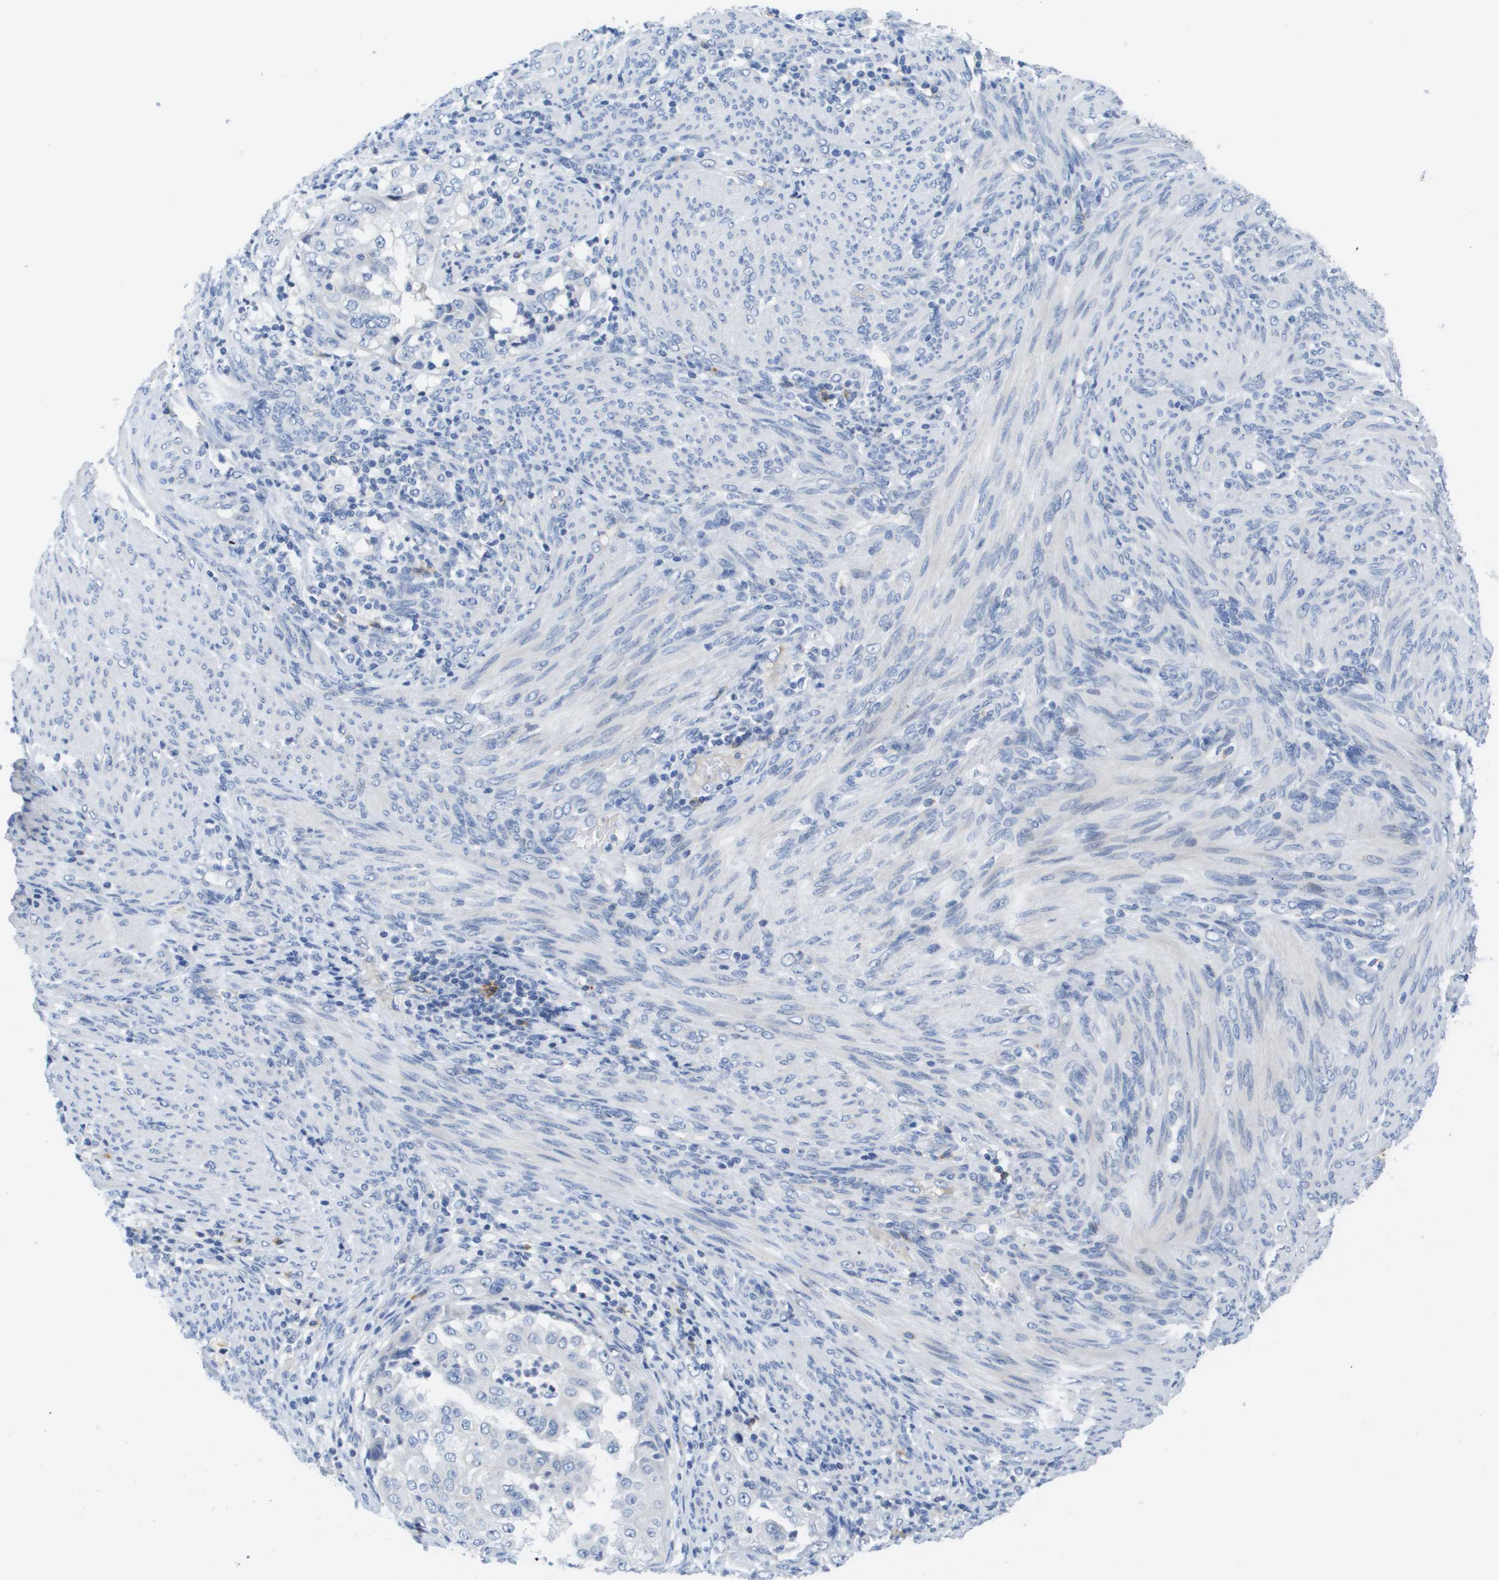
{"staining": {"intensity": "negative", "quantity": "none", "location": "none"}, "tissue": "endometrial cancer", "cell_type": "Tumor cells", "image_type": "cancer", "snomed": [{"axis": "morphology", "description": "Adenocarcinoma, NOS"}, {"axis": "topography", "description": "Endometrium"}], "caption": "DAB immunohistochemical staining of human adenocarcinoma (endometrial) shows no significant staining in tumor cells. (DAB immunohistochemistry visualized using brightfield microscopy, high magnification).", "gene": "MS4A1", "patient": {"sex": "female", "age": 85}}